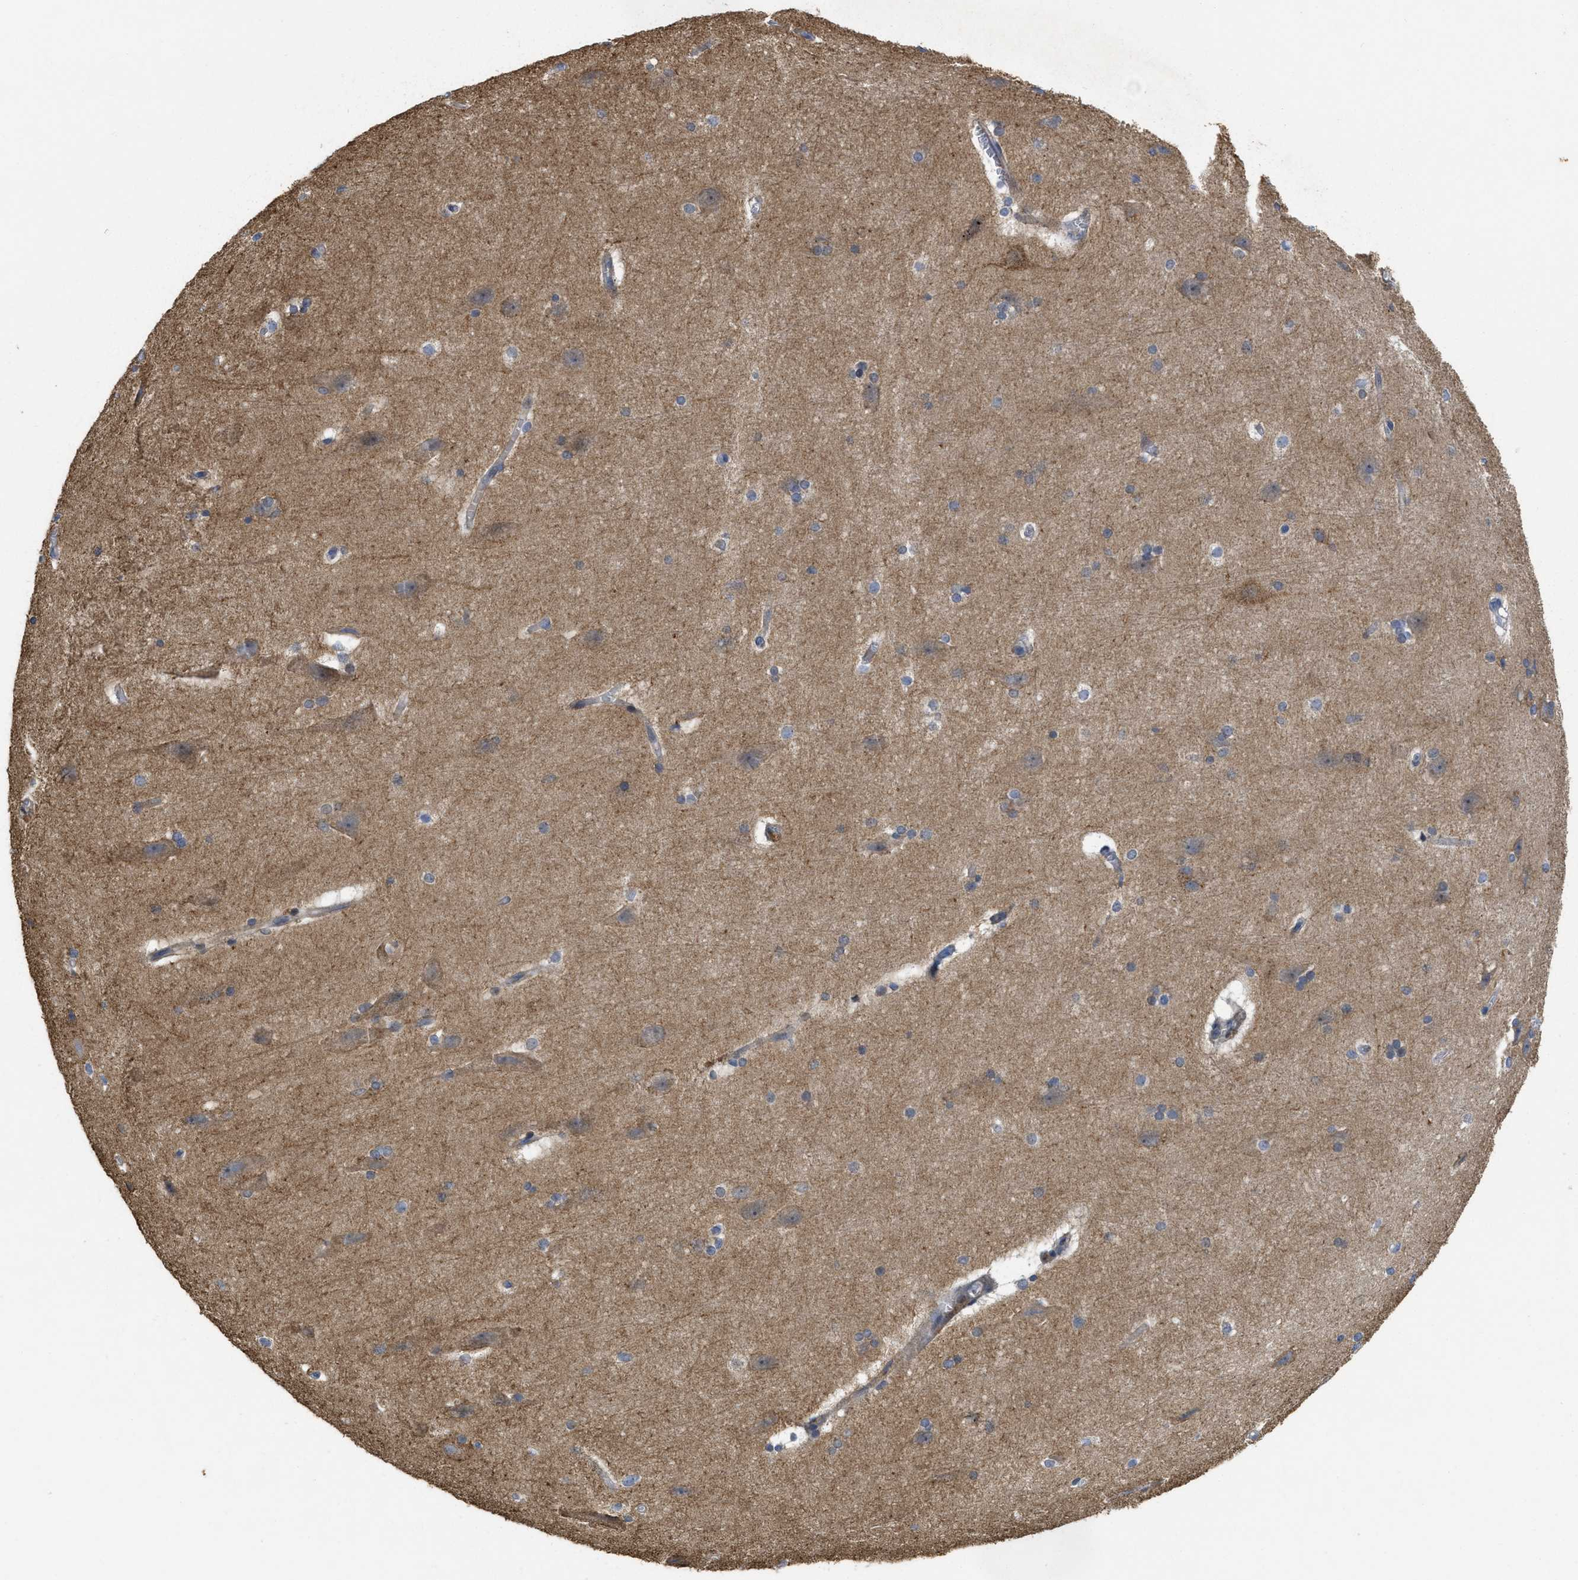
{"staining": {"intensity": "weak", "quantity": ">75%", "location": "cytoplasmic/membranous"}, "tissue": "cerebral cortex", "cell_type": "Endothelial cells", "image_type": "normal", "snomed": [{"axis": "morphology", "description": "Normal tissue, NOS"}, {"axis": "topography", "description": "Cerebral cortex"}, {"axis": "topography", "description": "Hippocampus"}], "caption": "Immunohistochemistry (IHC) staining of benign cerebral cortex, which displays low levels of weak cytoplasmic/membranous staining in about >75% of endothelial cells indicating weak cytoplasmic/membranous protein expression. The staining was performed using DAB (3,3'-diaminobenzidine) (brown) for protein detection and nuclei were counterstained in hematoxylin (blue).", "gene": "CDPF1", "patient": {"sex": "female", "age": 19}}